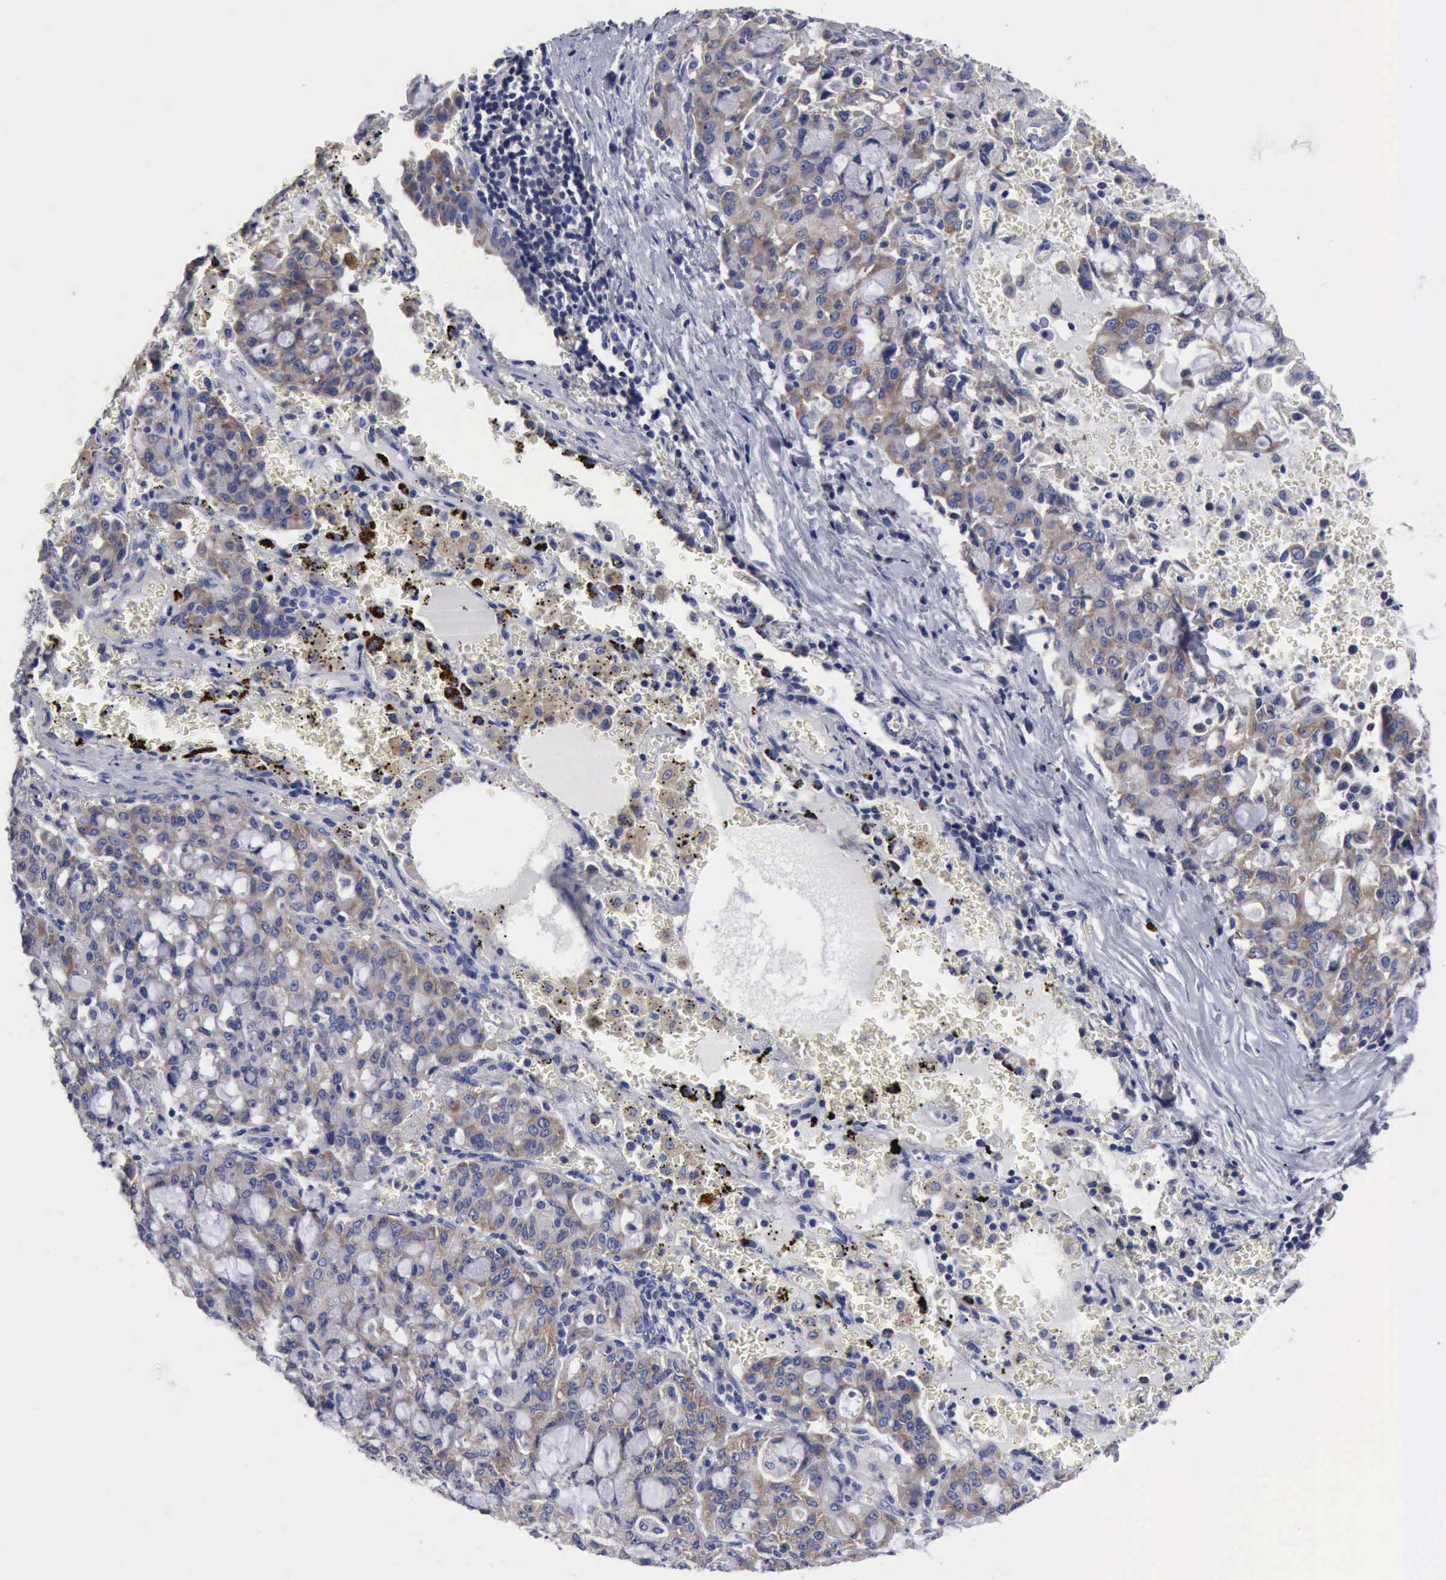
{"staining": {"intensity": "weak", "quantity": "25%-75%", "location": "cytoplasmic/membranous"}, "tissue": "lung cancer", "cell_type": "Tumor cells", "image_type": "cancer", "snomed": [{"axis": "morphology", "description": "Adenocarcinoma, NOS"}, {"axis": "topography", "description": "Lung"}], "caption": "Tumor cells reveal weak cytoplasmic/membranous positivity in about 25%-75% of cells in adenocarcinoma (lung). The staining was performed using DAB, with brown indicating positive protein expression. Nuclei are stained blue with hematoxylin.", "gene": "TXLNG", "patient": {"sex": "female", "age": 44}}